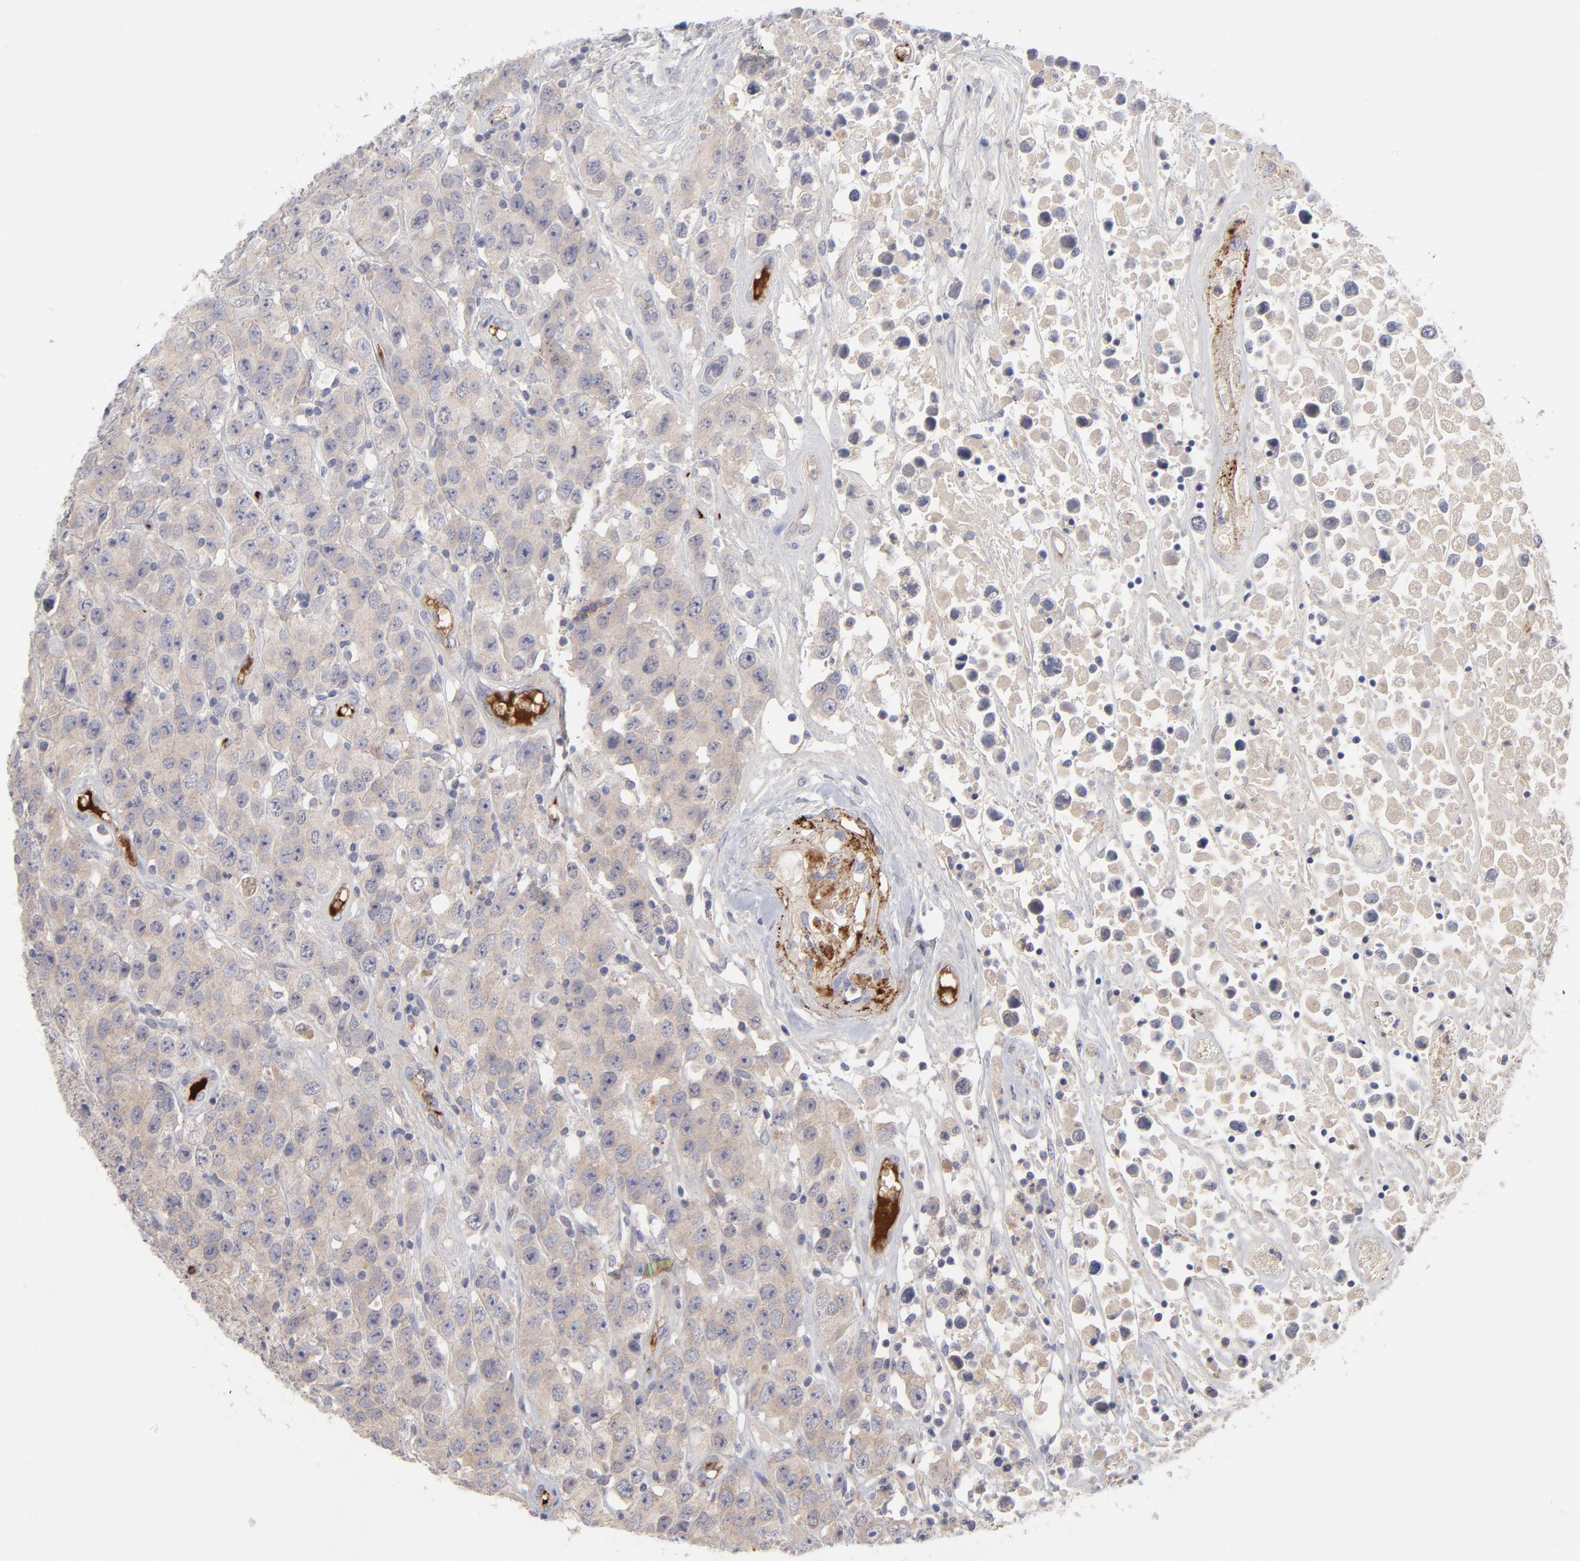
{"staining": {"intensity": "weak", "quantity": ">75%", "location": "cytoplasmic/membranous"}, "tissue": "testis cancer", "cell_type": "Tumor cells", "image_type": "cancer", "snomed": [{"axis": "morphology", "description": "Seminoma, NOS"}, {"axis": "topography", "description": "Testis"}], "caption": "Tumor cells exhibit low levels of weak cytoplasmic/membranous staining in about >75% of cells in human testis cancer (seminoma). (Stains: DAB in brown, nuclei in blue, Microscopy: brightfield microscopy at high magnification).", "gene": "CCR3", "patient": {"sex": "male", "age": 52}}